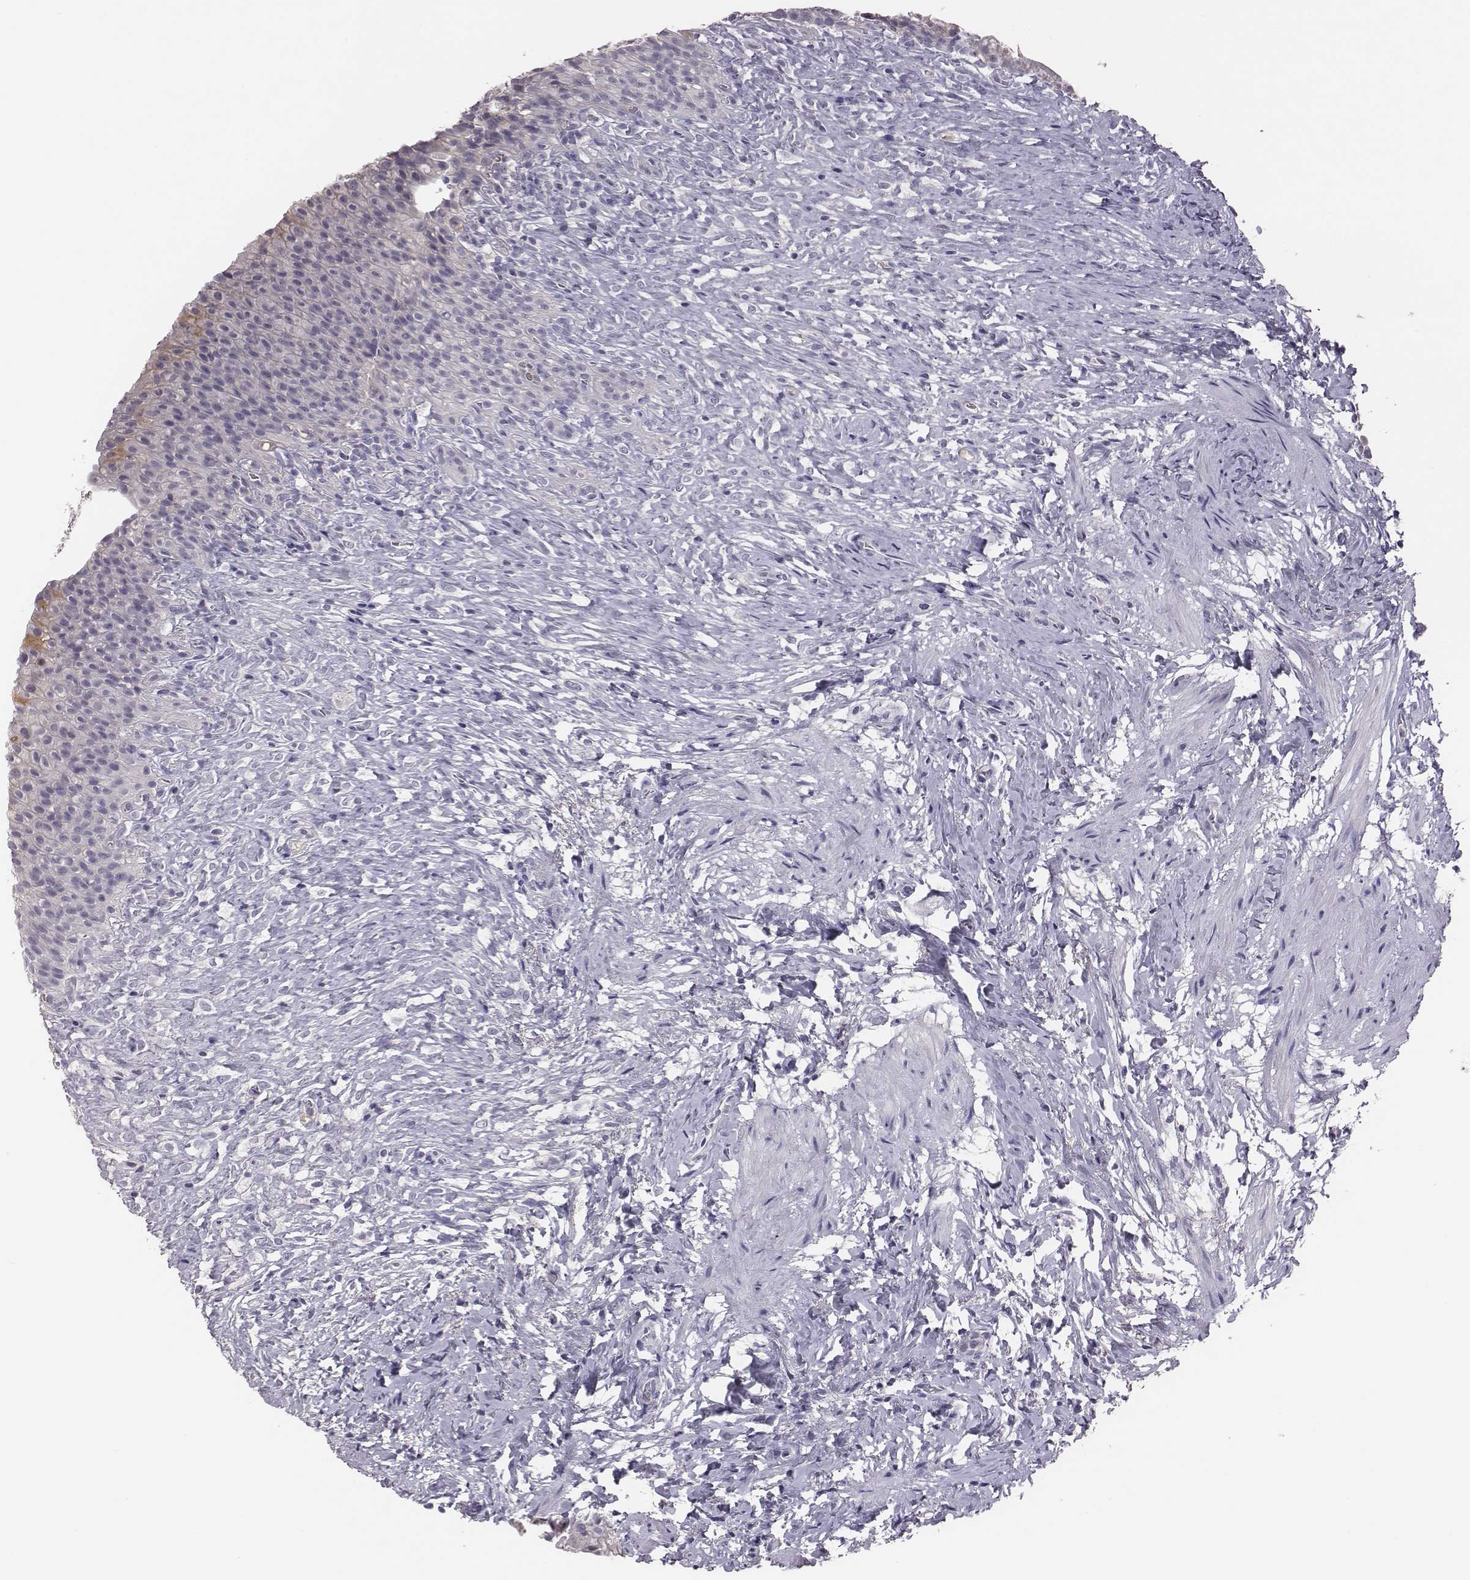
{"staining": {"intensity": "negative", "quantity": "none", "location": "none"}, "tissue": "urinary bladder", "cell_type": "Urothelial cells", "image_type": "normal", "snomed": [{"axis": "morphology", "description": "Normal tissue, NOS"}, {"axis": "topography", "description": "Urinary bladder"}, {"axis": "topography", "description": "Prostate"}], "caption": "Urinary bladder was stained to show a protein in brown. There is no significant staining in urothelial cells. (DAB immunohistochemistry (IHC) visualized using brightfield microscopy, high magnification).", "gene": "EN1", "patient": {"sex": "male", "age": 76}}